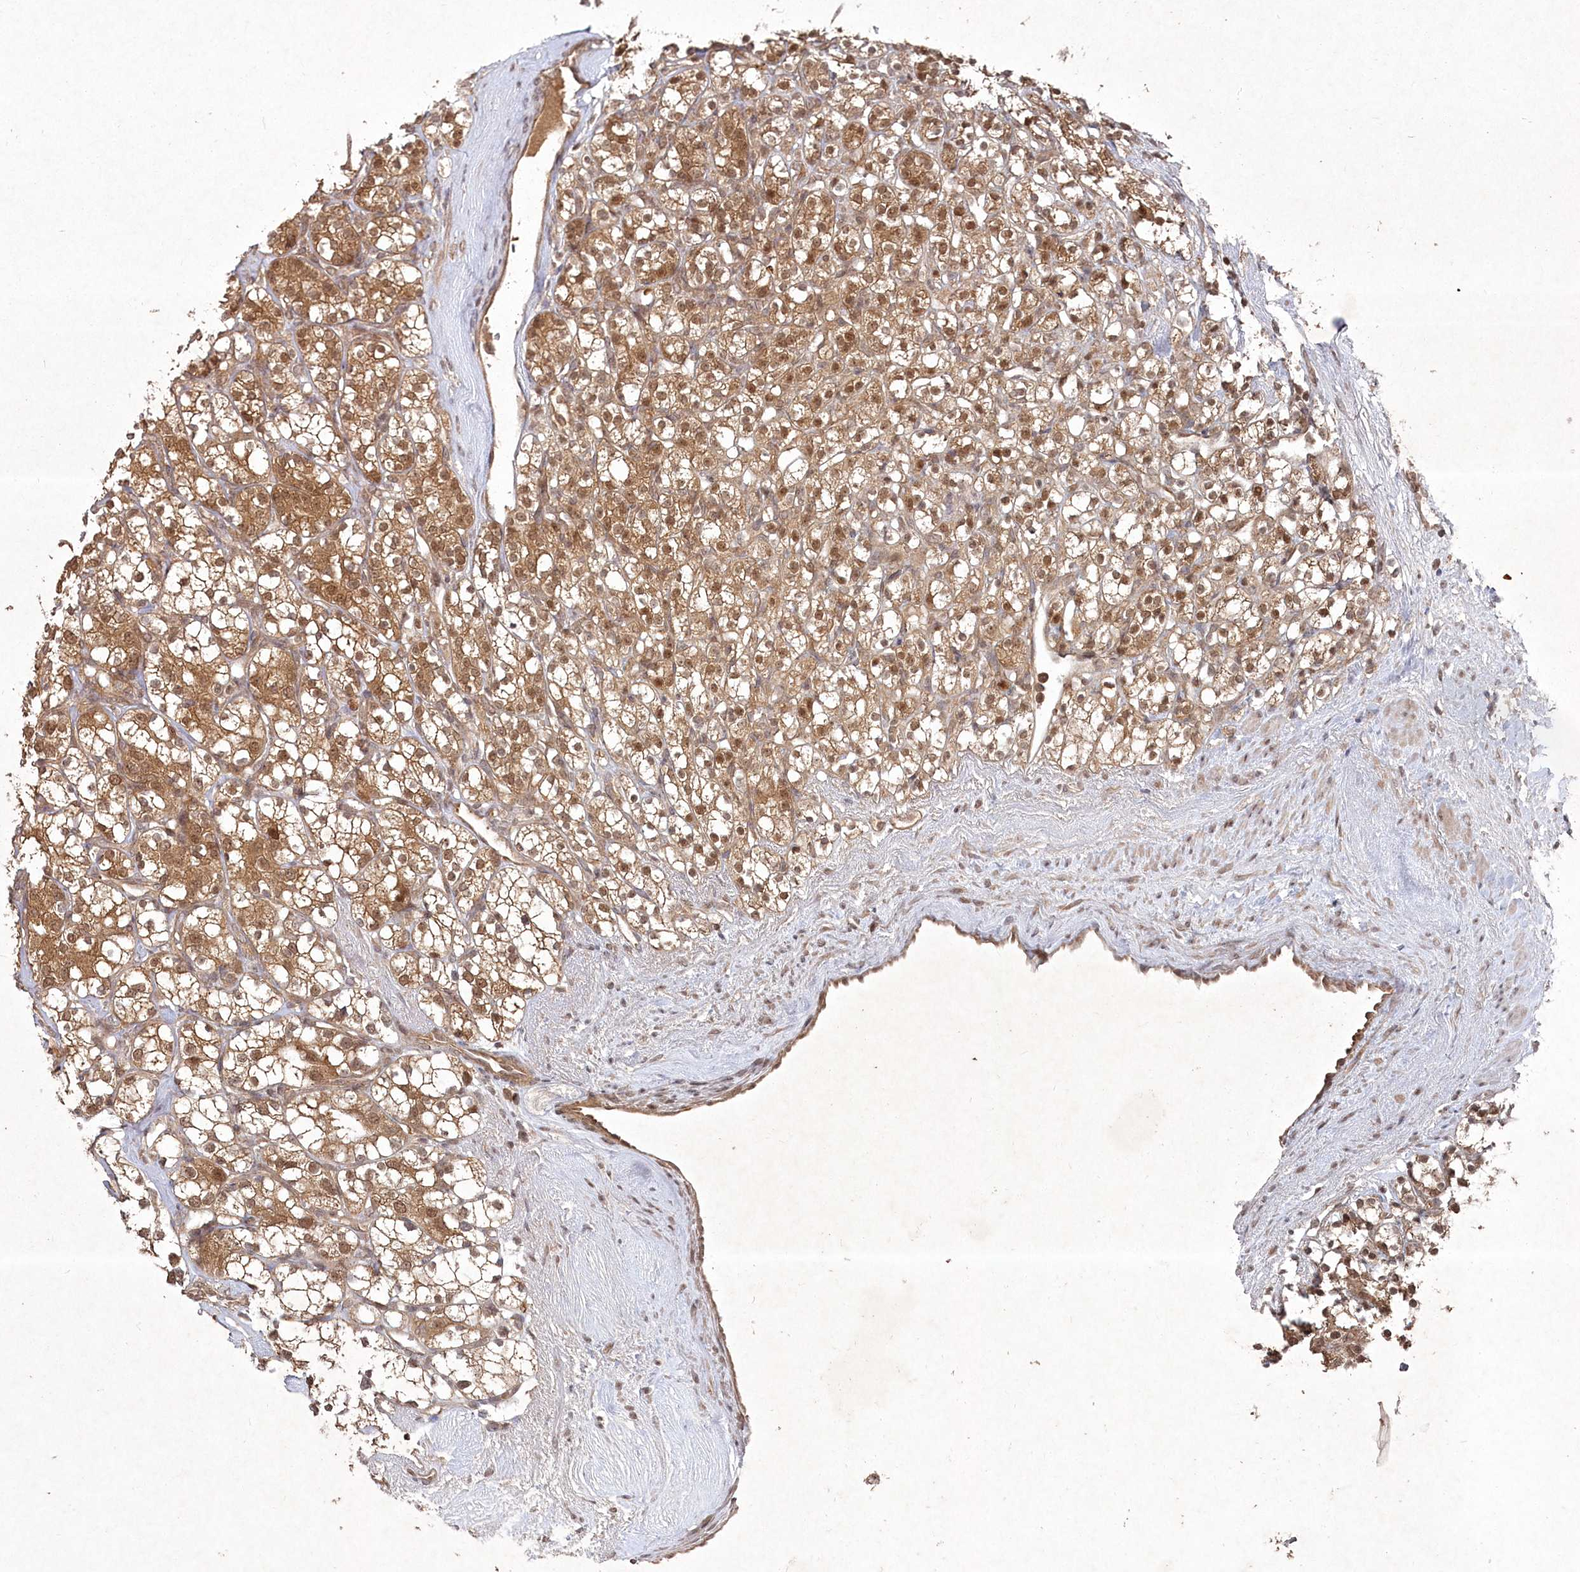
{"staining": {"intensity": "moderate", "quantity": ">75%", "location": "cytoplasmic/membranous,nuclear"}, "tissue": "renal cancer", "cell_type": "Tumor cells", "image_type": "cancer", "snomed": [{"axis": "morphology", "description": "Adenocarcinoma, NOS"}, {"axis": "topography", "description": "Kidney"}], "caption": "Renal adenocarcinoma was stained to show a protein in brown. There is medium levels of moderate cytoplasmic/membranous and nuclear positivity in approximately >75% of tumor cells.", "gene": "FBXL17", "patient": {"sex": "male", "age": 77}}